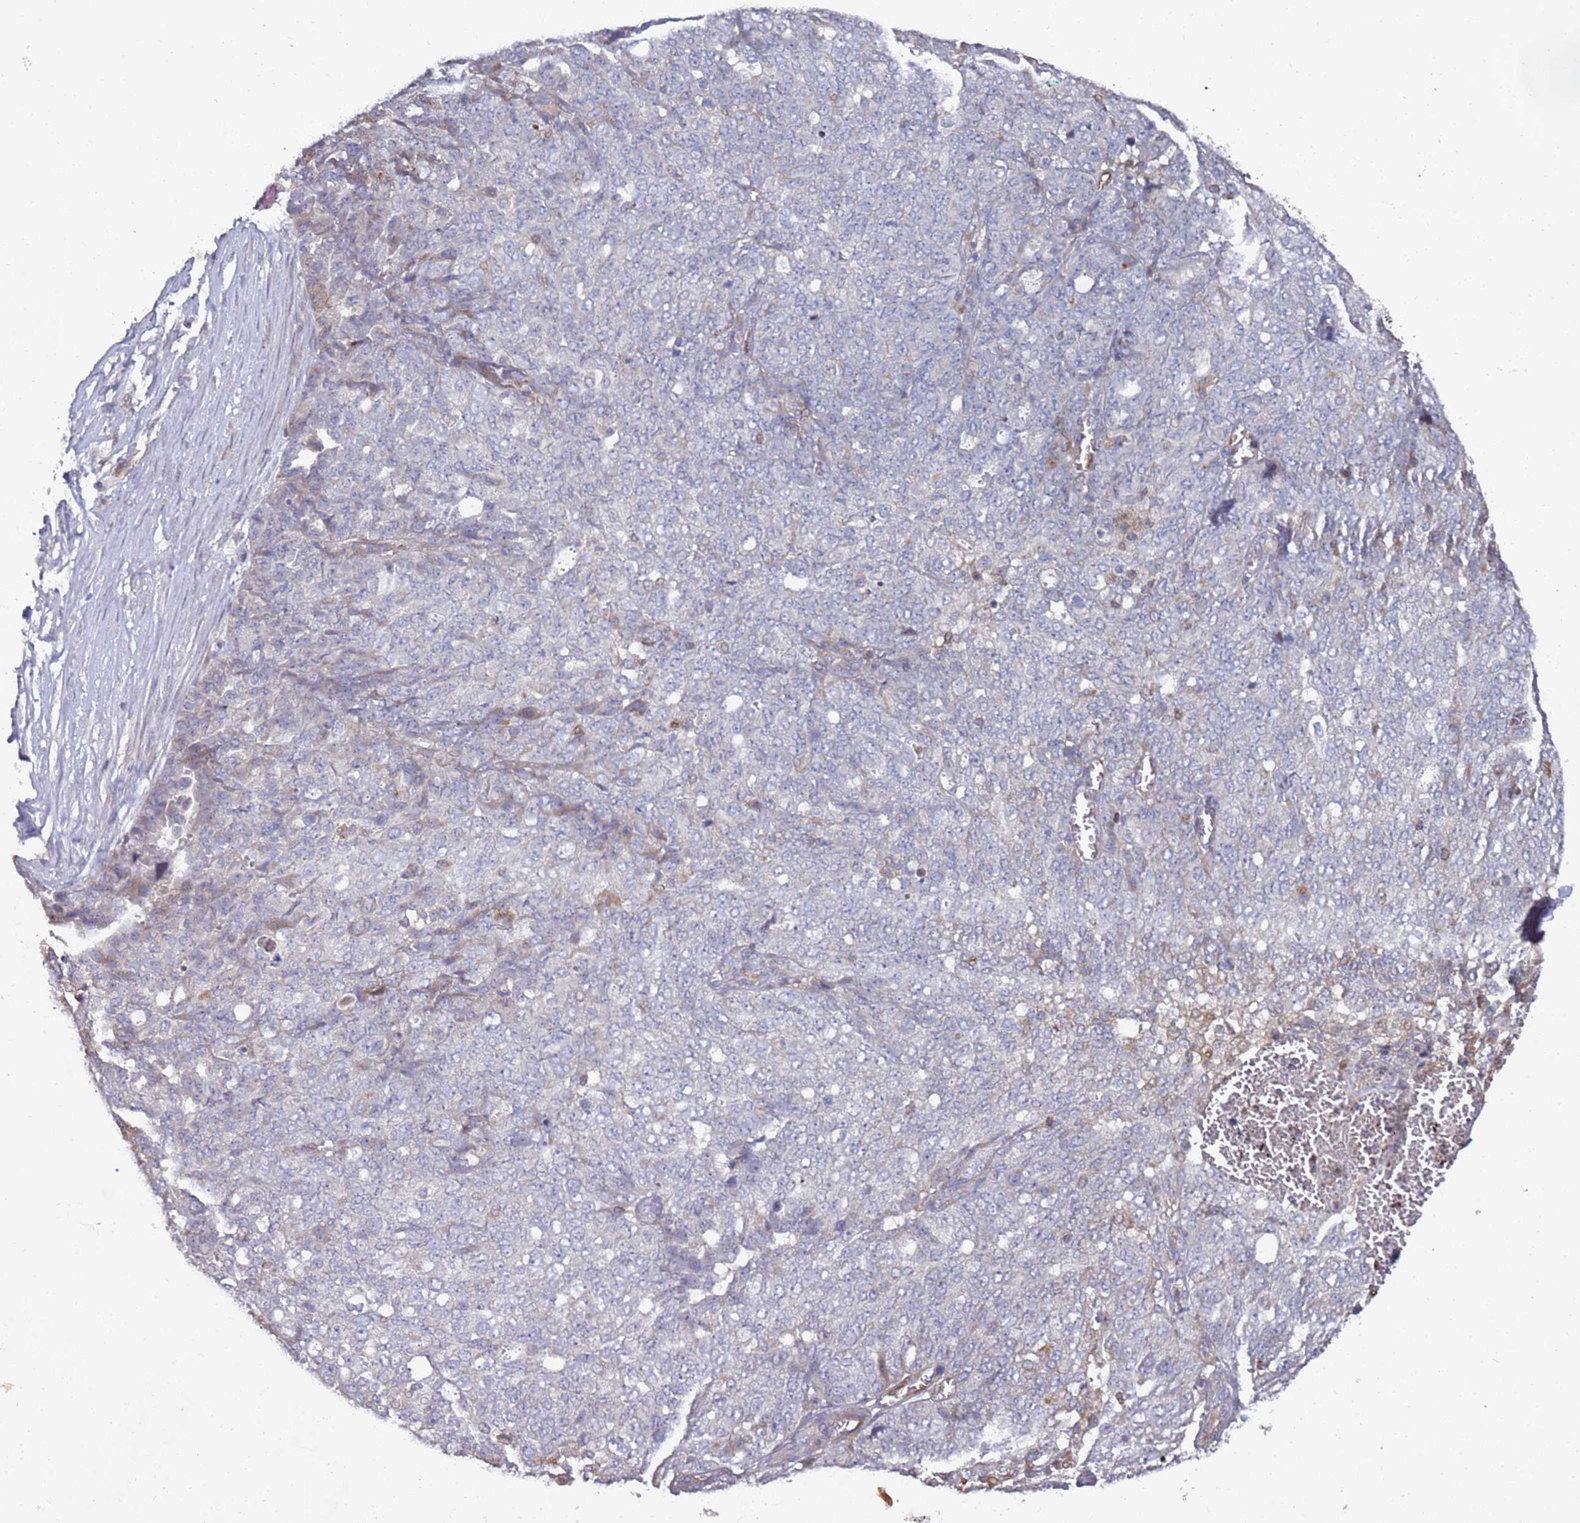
{"staining": {"intensity": "negative", "quantity": "none", "location": "none"}, "tissue": "ovarian cancer", "cell_type": "Tumor cells", "image_type": "cancer", "snomed": [{"axis": "morphology", "description": "Cystadenocarcinoma, serous, NOS"}, {"axis": "topography", "description": "Soft tissue"}, {"axis": "topography", "description": "Ovary"}], "caption": "A high-resolution photomicrograph shows immunohistochemistry (IHC) staining of serous cystadenocarcinoma (ovarian), which demonstrates no significant positivity in tumor cells.", "gene": "LACC1", "patient": {"sex": "female", "age": 57}}